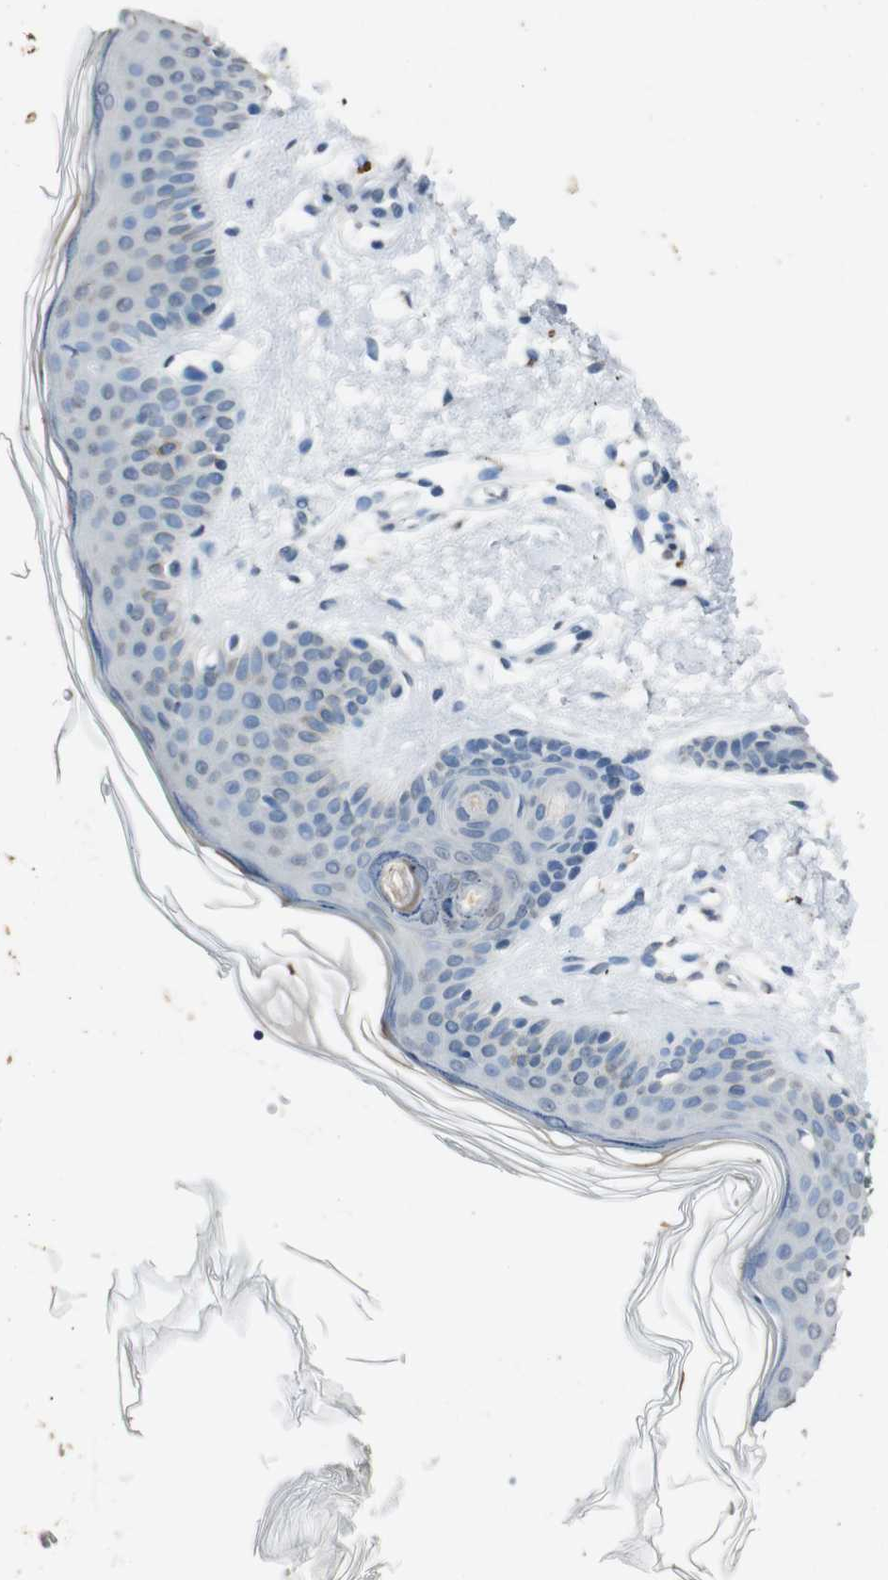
{"staining": {"intensity": "negative", "quantity": "none", "location": "none"}, "tissue": "skin", "cell_type": "Fibroblasts", "image_type": "normal", "snomed": [{"axis": "morphology", "description": "Normal tissue, NOS"}, {"axis": "topography", "description": "Skin"}], "caption": "Micrograph shows no significant protein staining in fibroblasts of unremarkable skin. Nuclei are stained in blue.", "gene": "STBD1", "patient": {"sex": "female", "age": 56}}